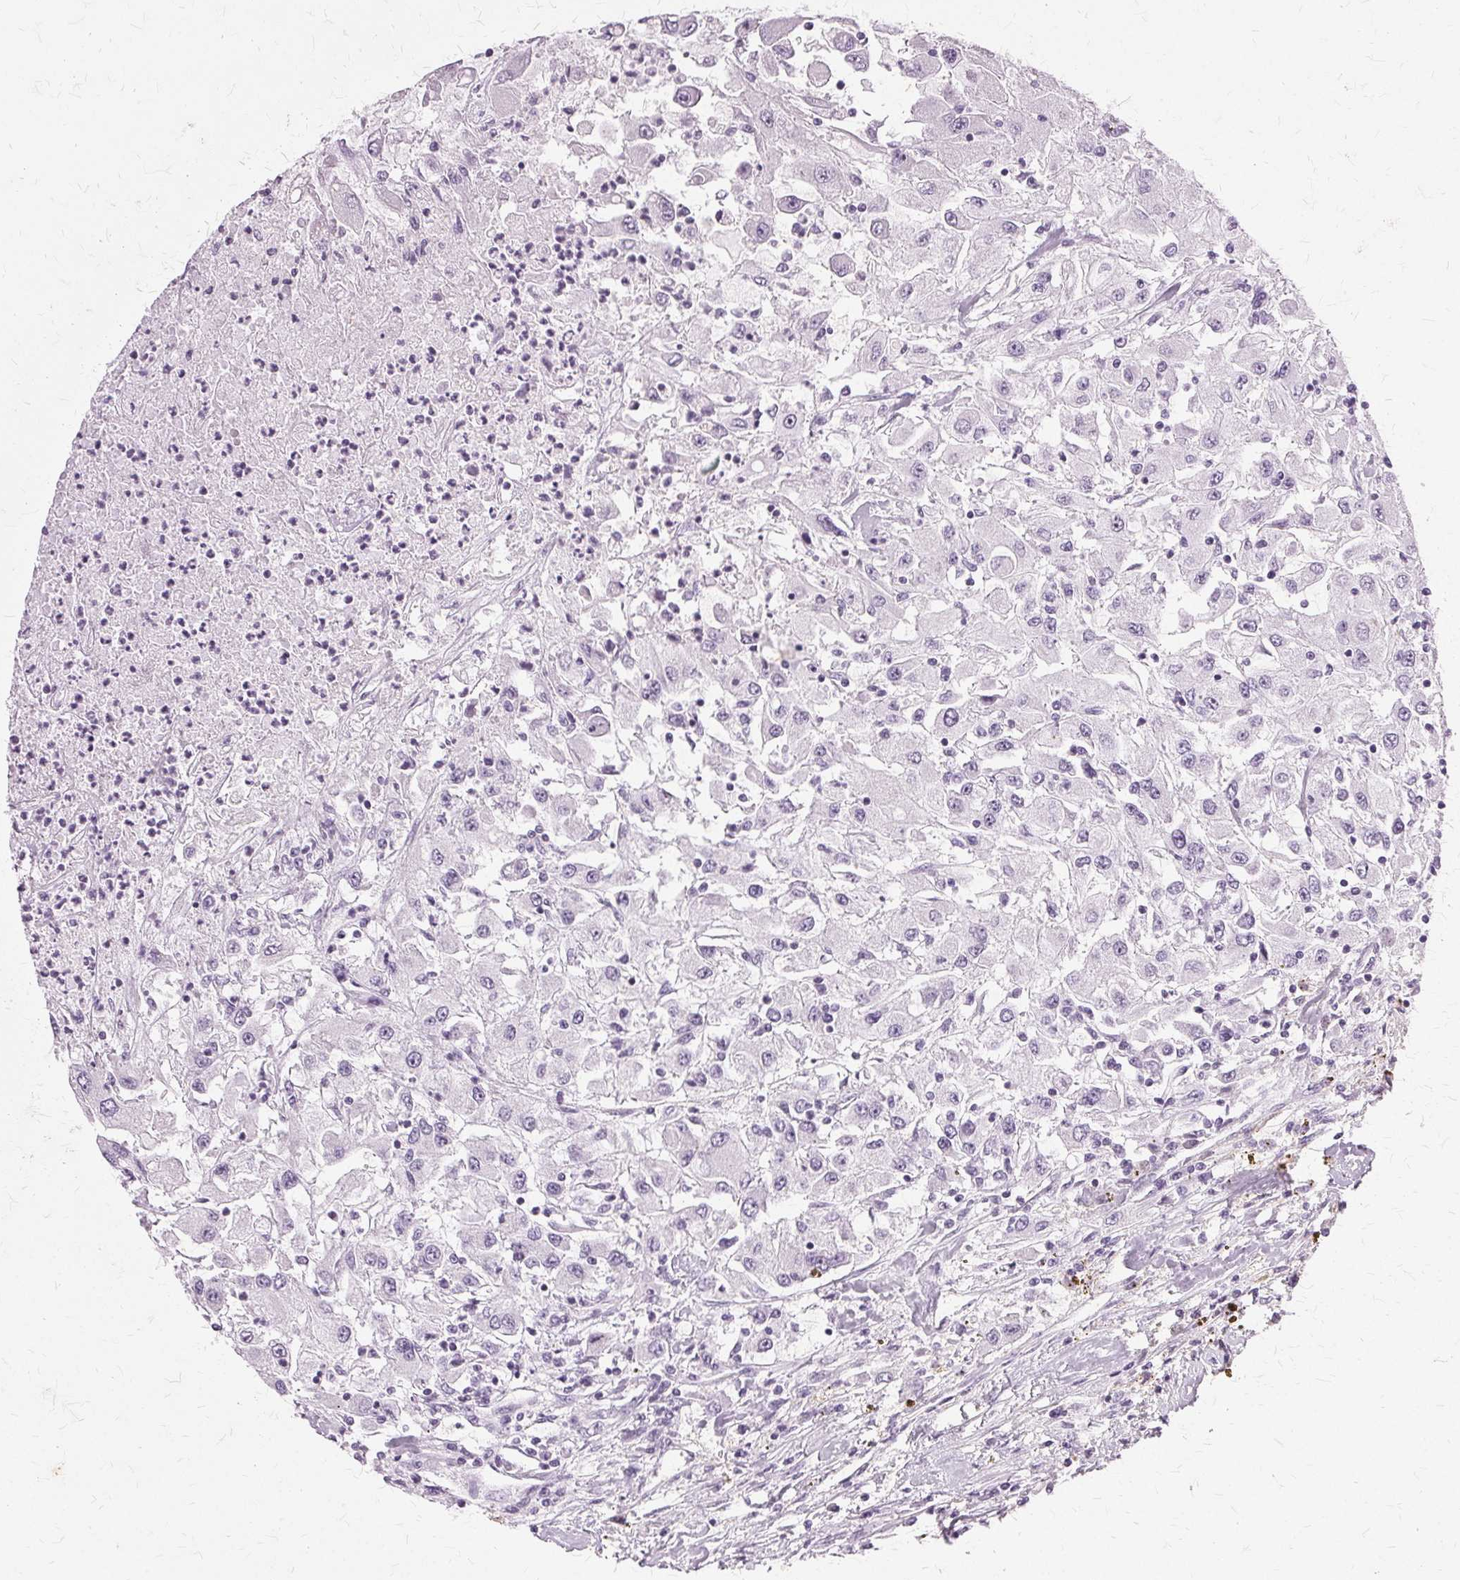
{"staining": {"intensity": "negative", "quantity": "none", "location": "none"}, "tissue": "renal cancer", "cell_type": "Tumor cells", "image_type": "cancer", "snomed": [{"axis": "morphology", "description": "Adenocarcinoma, NOS"}, {"axis": "topography", "description": "Kidney"}], "caption": "Renal adenocarcinoma was stained to show a protein in brown. There is no significant staining in tumor cells.", "gene": "SLC45A3", "patient": {"sex": "female", "age": 67}}